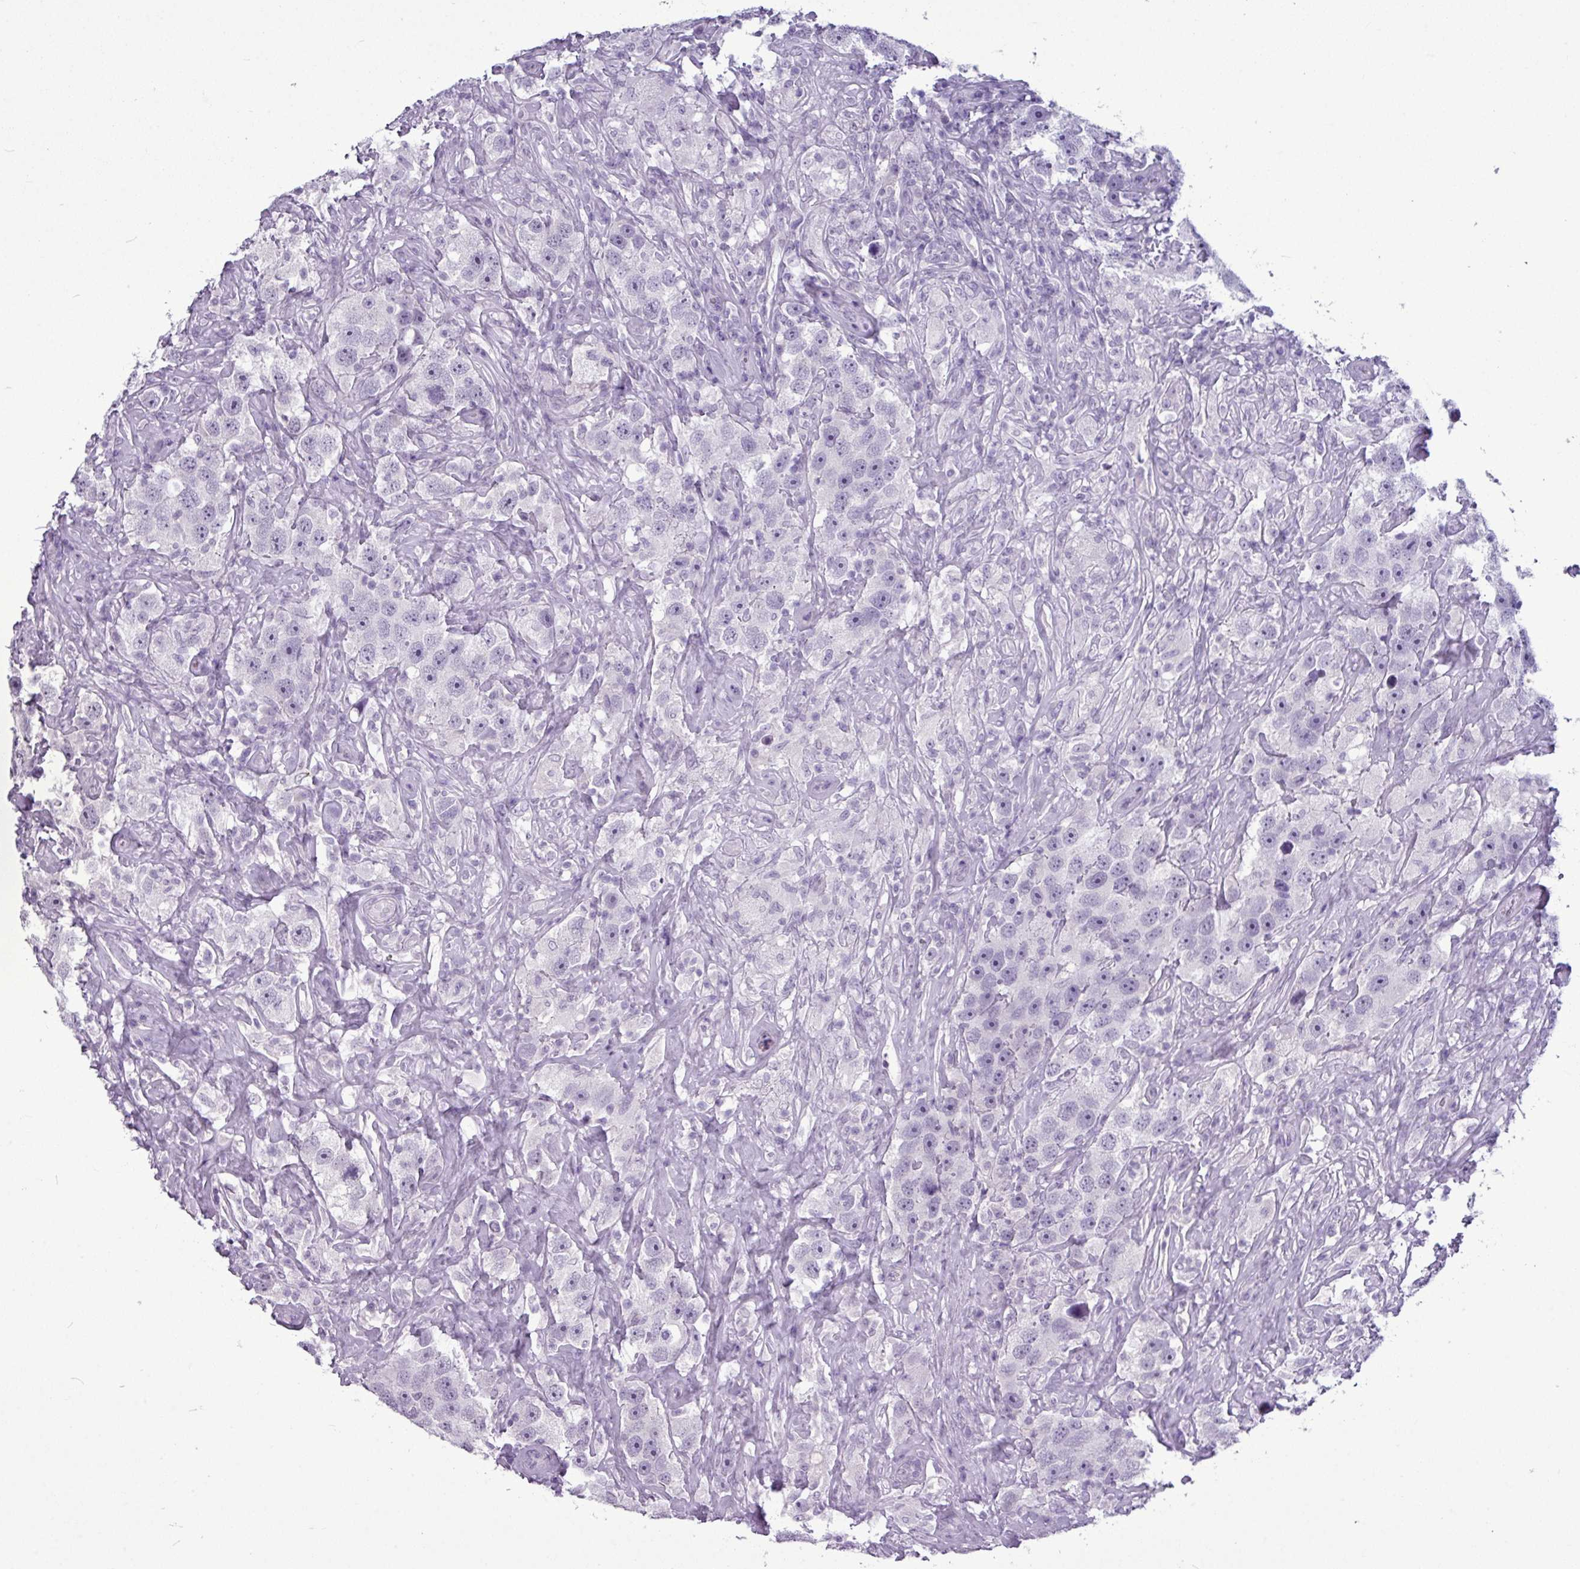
{"staining": {"intensity": "negative", "quantity": "none", "location": "none"}, "tissue": "testis cancer", "cell_type": "Tumor cells", "image_type": "cancer", "snomed": [{"axis": "morphology", "description": "Seminoma, NOS"}, {"axis": "topography", "description": "Testis"}], "caption": "Photomicrograph shows no significant protein positivity in tumor cells of testis cancer.", "gene": "AMY2A", "patient": {"sex": "male", "age": 49}}